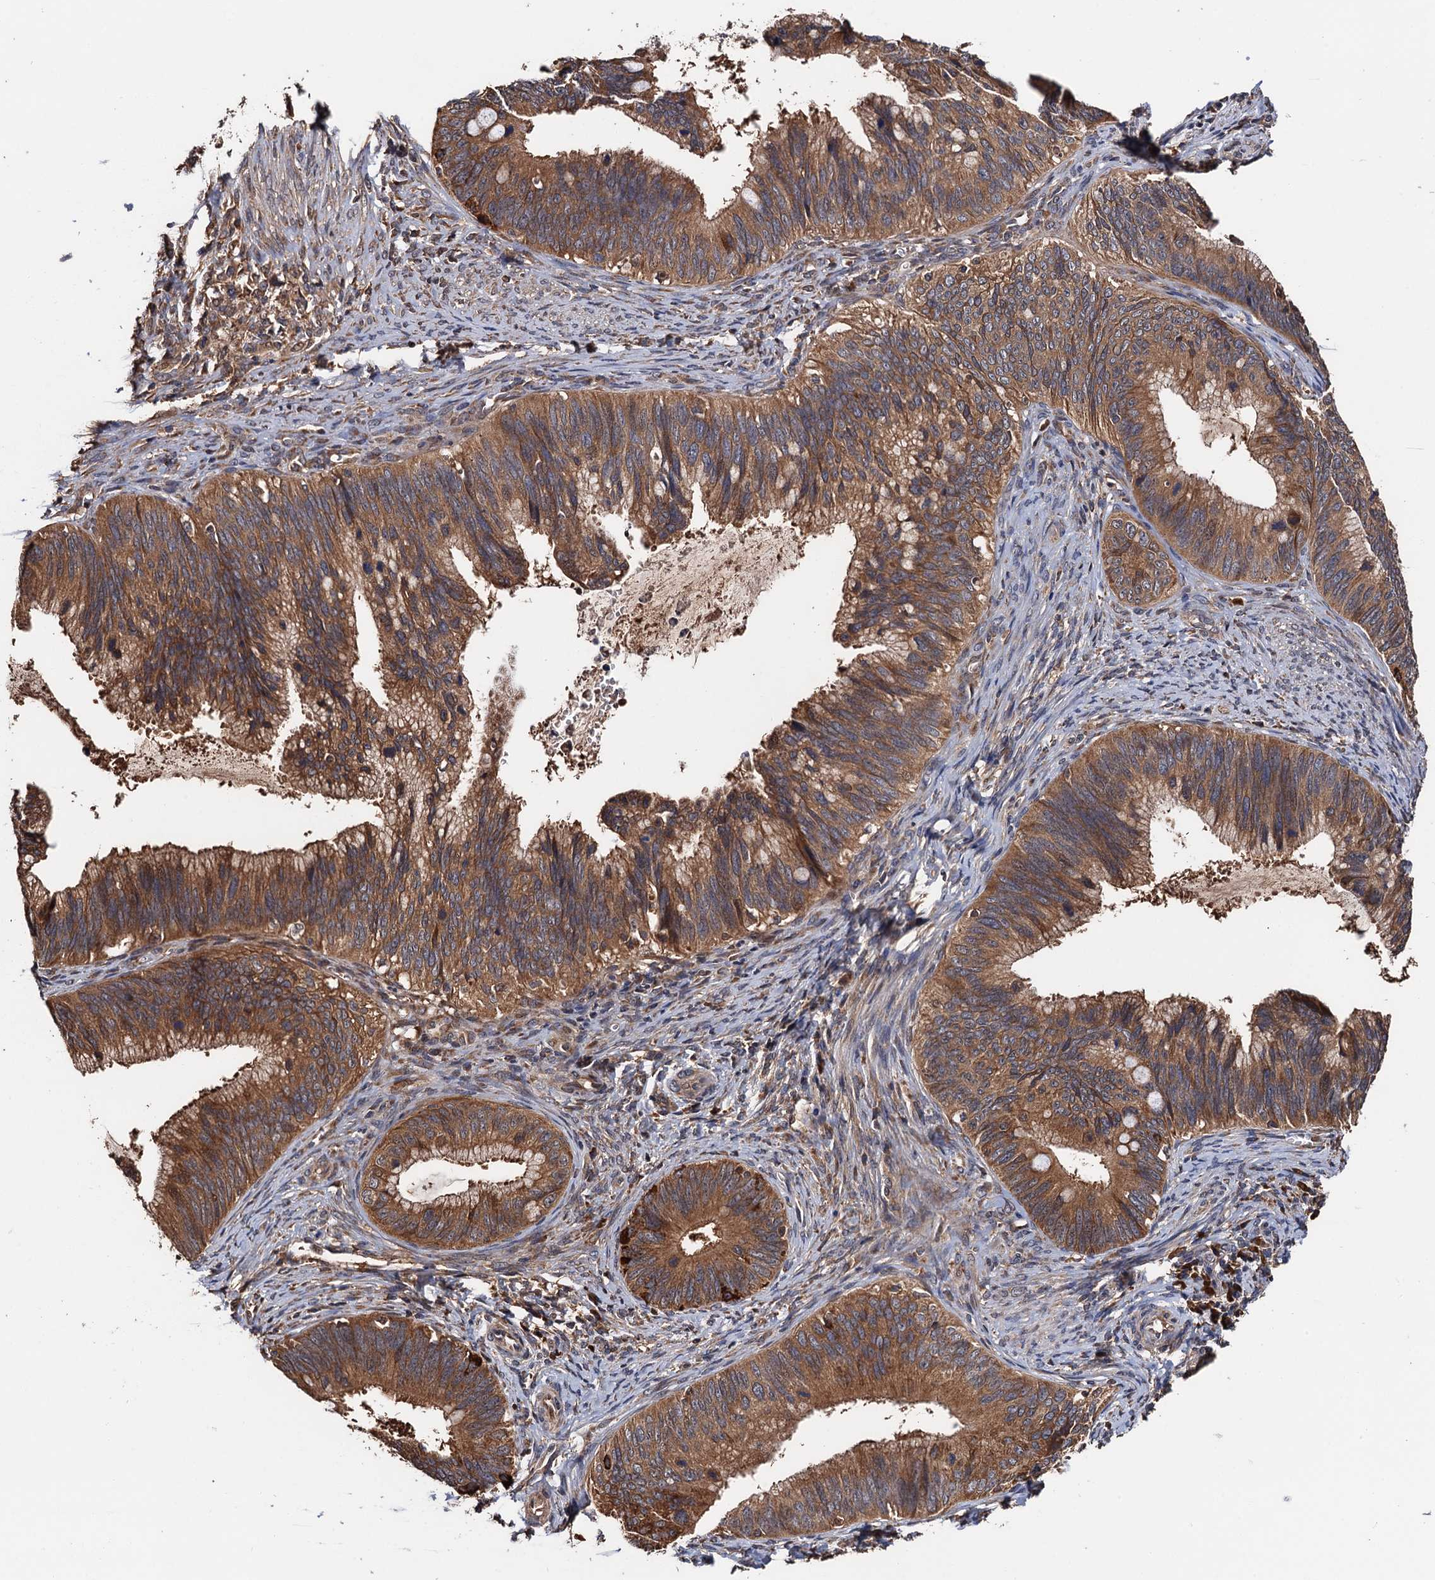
{"staining": {"intensity": "moderate", "quantity": ">75%", "location": "cytoplasmic/membranous"}, "tissue": "cervical cancer", "cell_type": "Tumor cells", "image_type": "cancer", "snomed": [{"axis": "morphology", "description": "Adenocarcinoma, NOS"}, {"axis": "topography", "description": "Cervix"}], "caption": "Immunohistochemistry image of cervical adenocarcinoma stained for a protein (brown), which demonstrates medium levels of moderate cytoplasmic/membranous staining in about >75% of tumor cells.", "gene": "RGS11", "patient": {"sex": "female", "age": 42}}